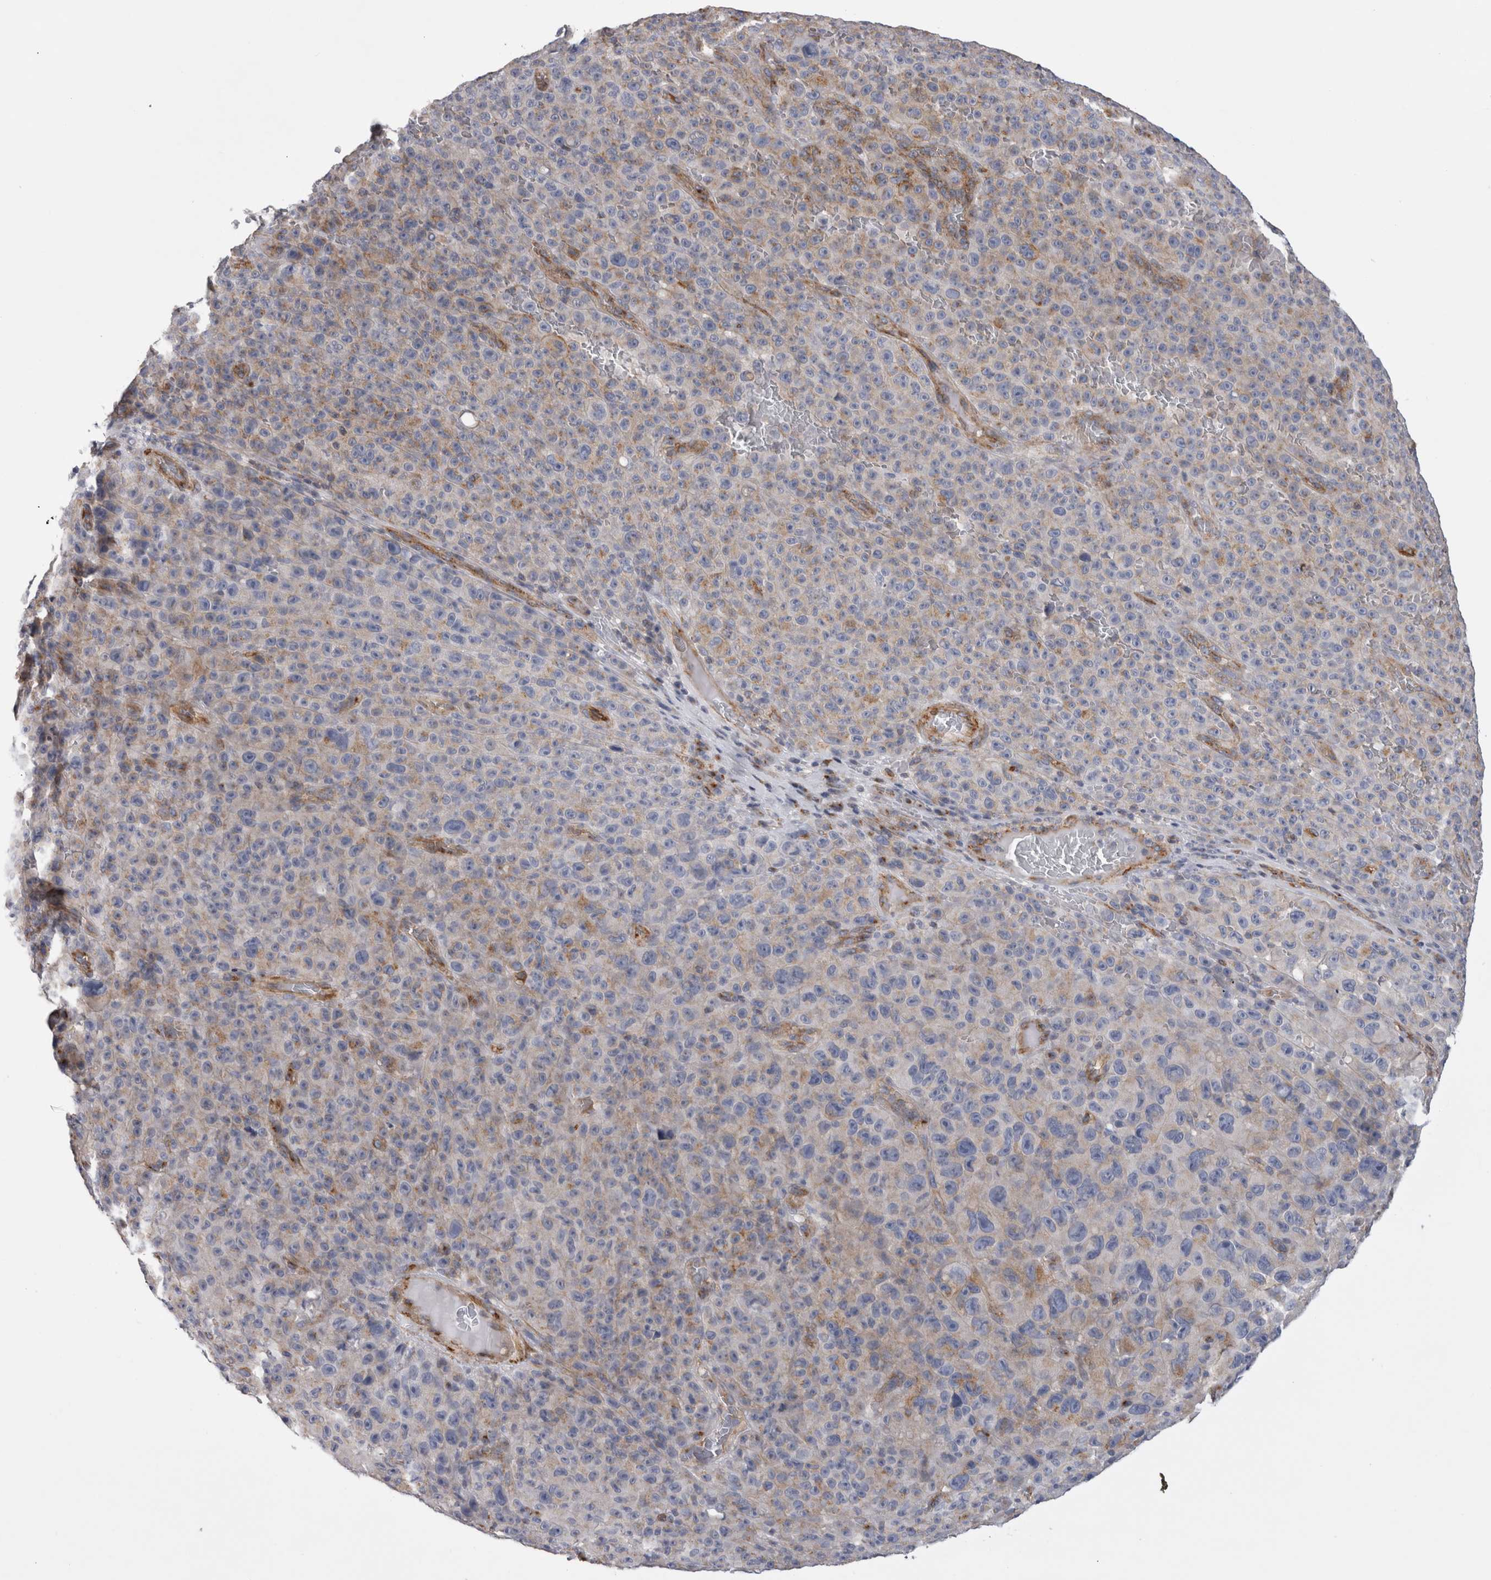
{"staining": {"intensity": "weak", "quantity": "<25%", "location": "cytoplasmic/membranous"}, "tissue": "melanoma", "cell_type": "Tumor cells", "image_type": "cancer", "snomed": [{"axis": "morphology", "description": "Malignant melanoma, NOS"}, {"axis": "topography", "description": "Skin"}], "caption": "This is a image of IHC staining of malignant melanoma, which shows no staining in tumor cells.", "gene": "ATXN3", "patient": {"sex": "female", "age": 82}}